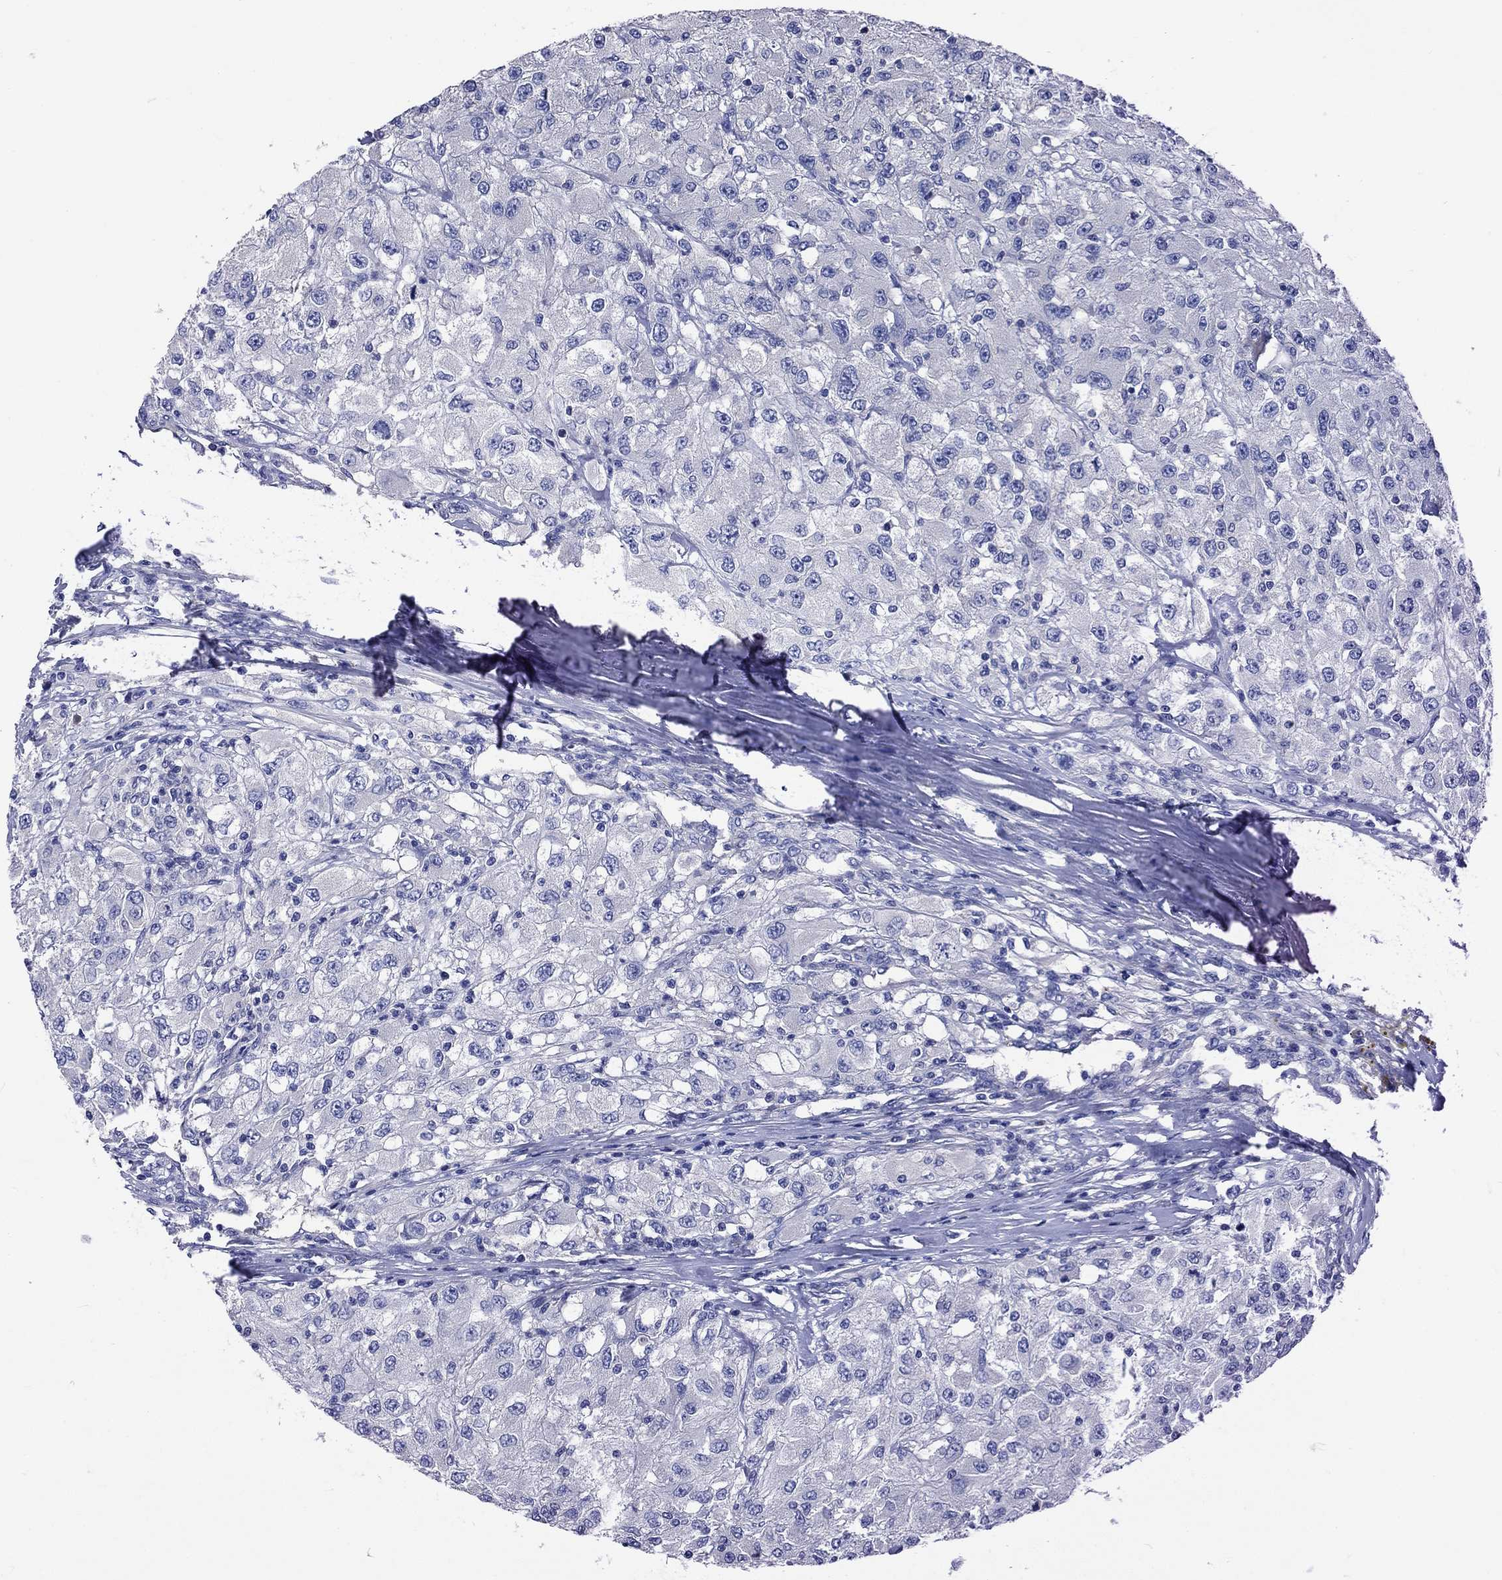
{"staining": {"intensity": "negative", "quantity": "none", "location": "none"}, "tissue": "renal cancer", "cell_type": "Tumor cells", "image_type": "cancer", "snomed": [{"axis": "morphology", "description": "Adenocarcinoma, NOS"}, {"axis": "topography", "description": "Kidney"}], "caption": "An IHC image of renal adenocarcinoma is shown. There is no staining in tumor cells of renal adenocarcinoma.", "gene": "CNDP1", "patient": {"sex": "female", "age": 67}}